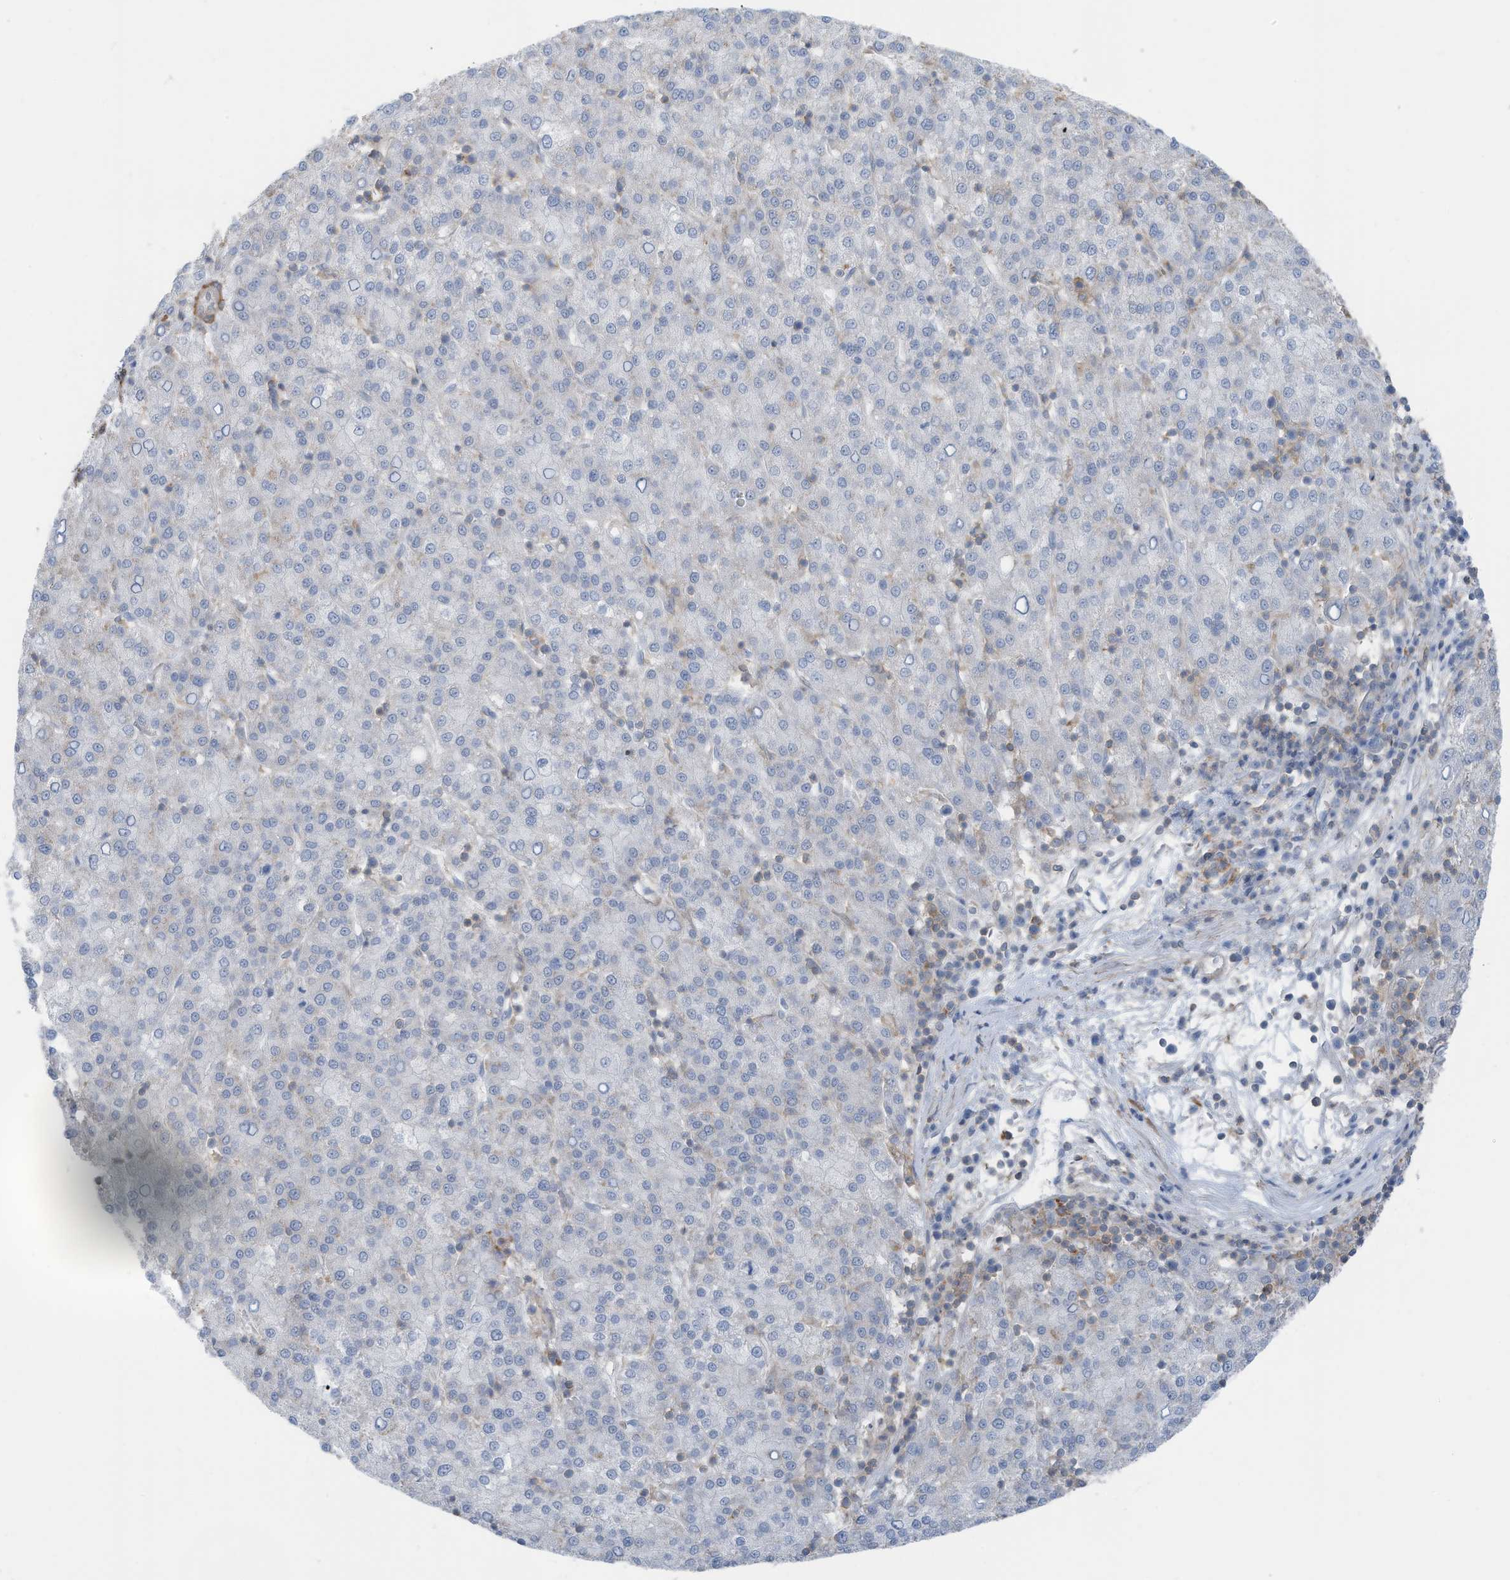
{"staining": {"intensity": "negative", "quantity": "none", "location": "none"}, "tissue": "liver cancer", "cell_type": "Tumor cells", "image_type": "cancer", "snomed": [{"axis": "morphology", "description": "Carcinoma, Hepatocellular, NOS"}, {"axis": "topography", "description": "Liver"}], "caption": "Liver cancer was stained to show a protein in brown. There is no significant staining in tumor cells.", "gene": "ZNF846", "patient": {"sex": "female", "age": 58}}